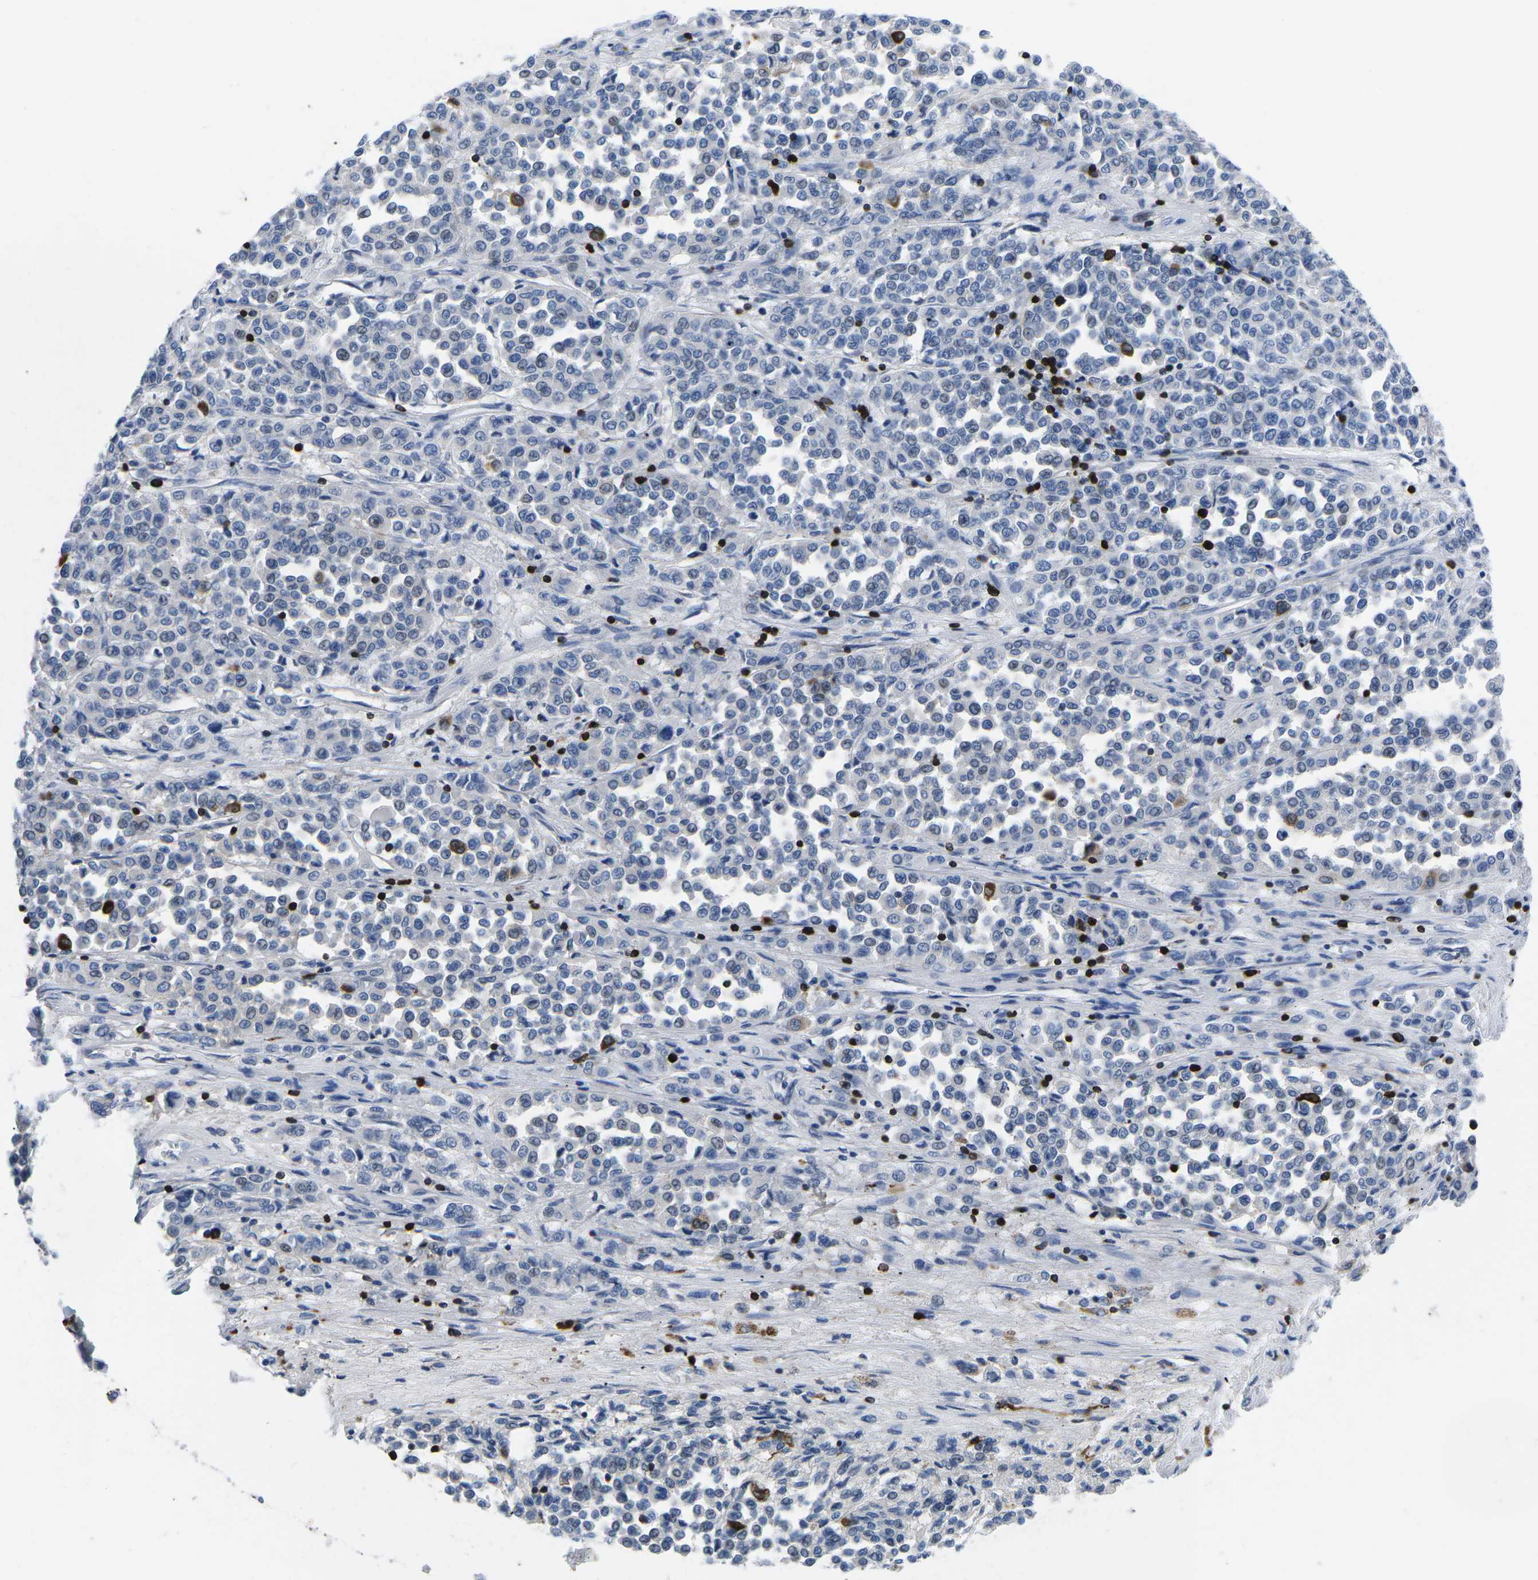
{"staining": {"intensity": "negative", "quantity": "none", "location": "none"}, "tissue": "melanoma", "cell_type": "Tumor cells", "image_type": "cancer", "snomed": [{"axis": "morphology", "description": "Malignant melanoma, Metastatic site"}, {"axis": "topography", "description": "Pancreas"}], "caption": "Histopathology image shows no protein positivity in tumor cells of malignant melanoma (metastatic site) tissue.", "gene": "CTSW", "patient": {"sex": "female", "age": 30}}